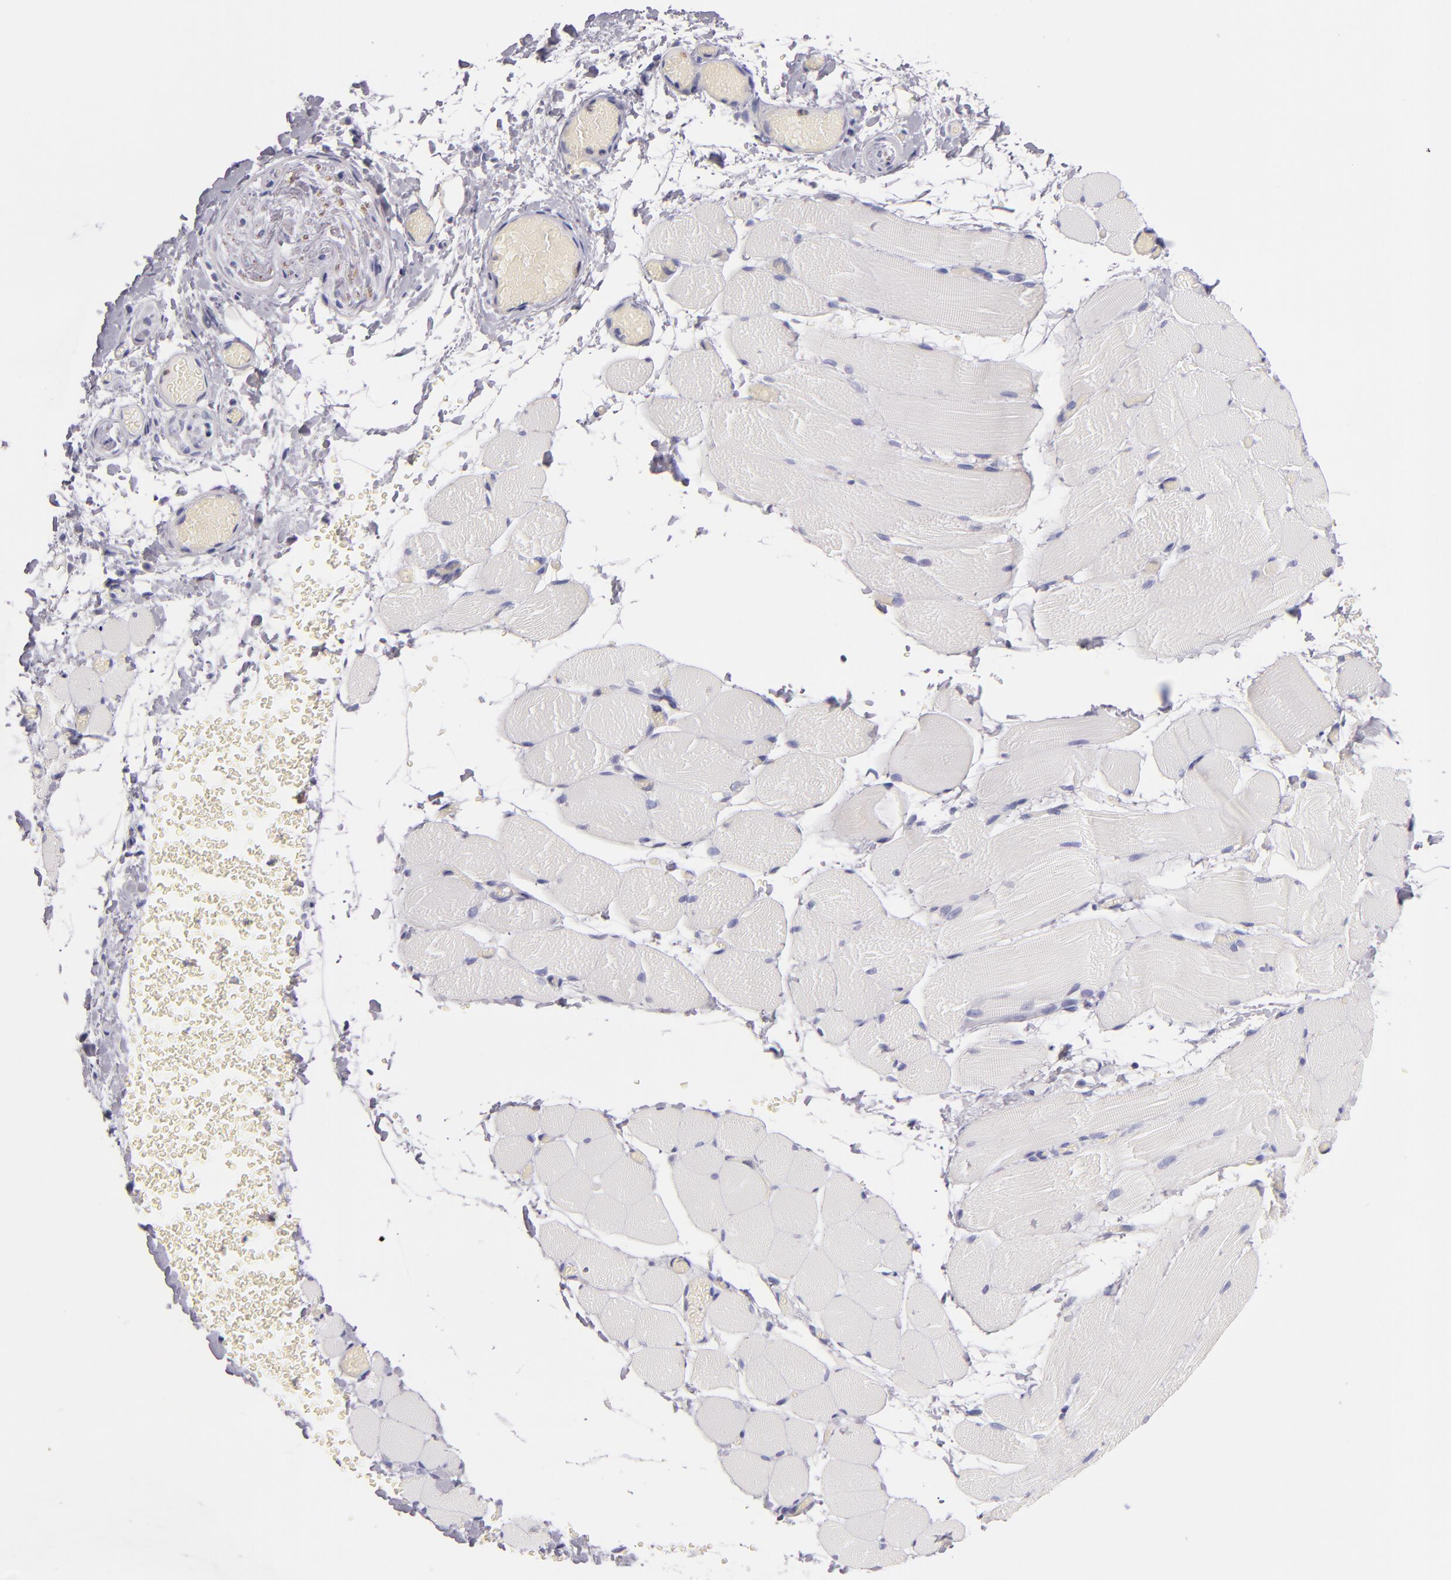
{"staining": {"intensity": "negative", "quantity": "none", "location": "none"}, "tissue": "skeletal muscle", "cell_type": "Myocytes", "image_type": "normal", "snomed": [{"axis": "morphology", "description": "Normal tissue, NOS"}, {"axis": "topography", "description": "Skeletal muscle"}, {"axis": "topography", "description": "Soft tissue"}], "caption": "Image shows no protein expression in myocytes of normal skeletal muscle. The staining is performed using DAB brown chromogen with nuclei counter-stained in using hematoxylin.", "gene": "CDH3", "patient": {"sex": "female", "age": 58}}